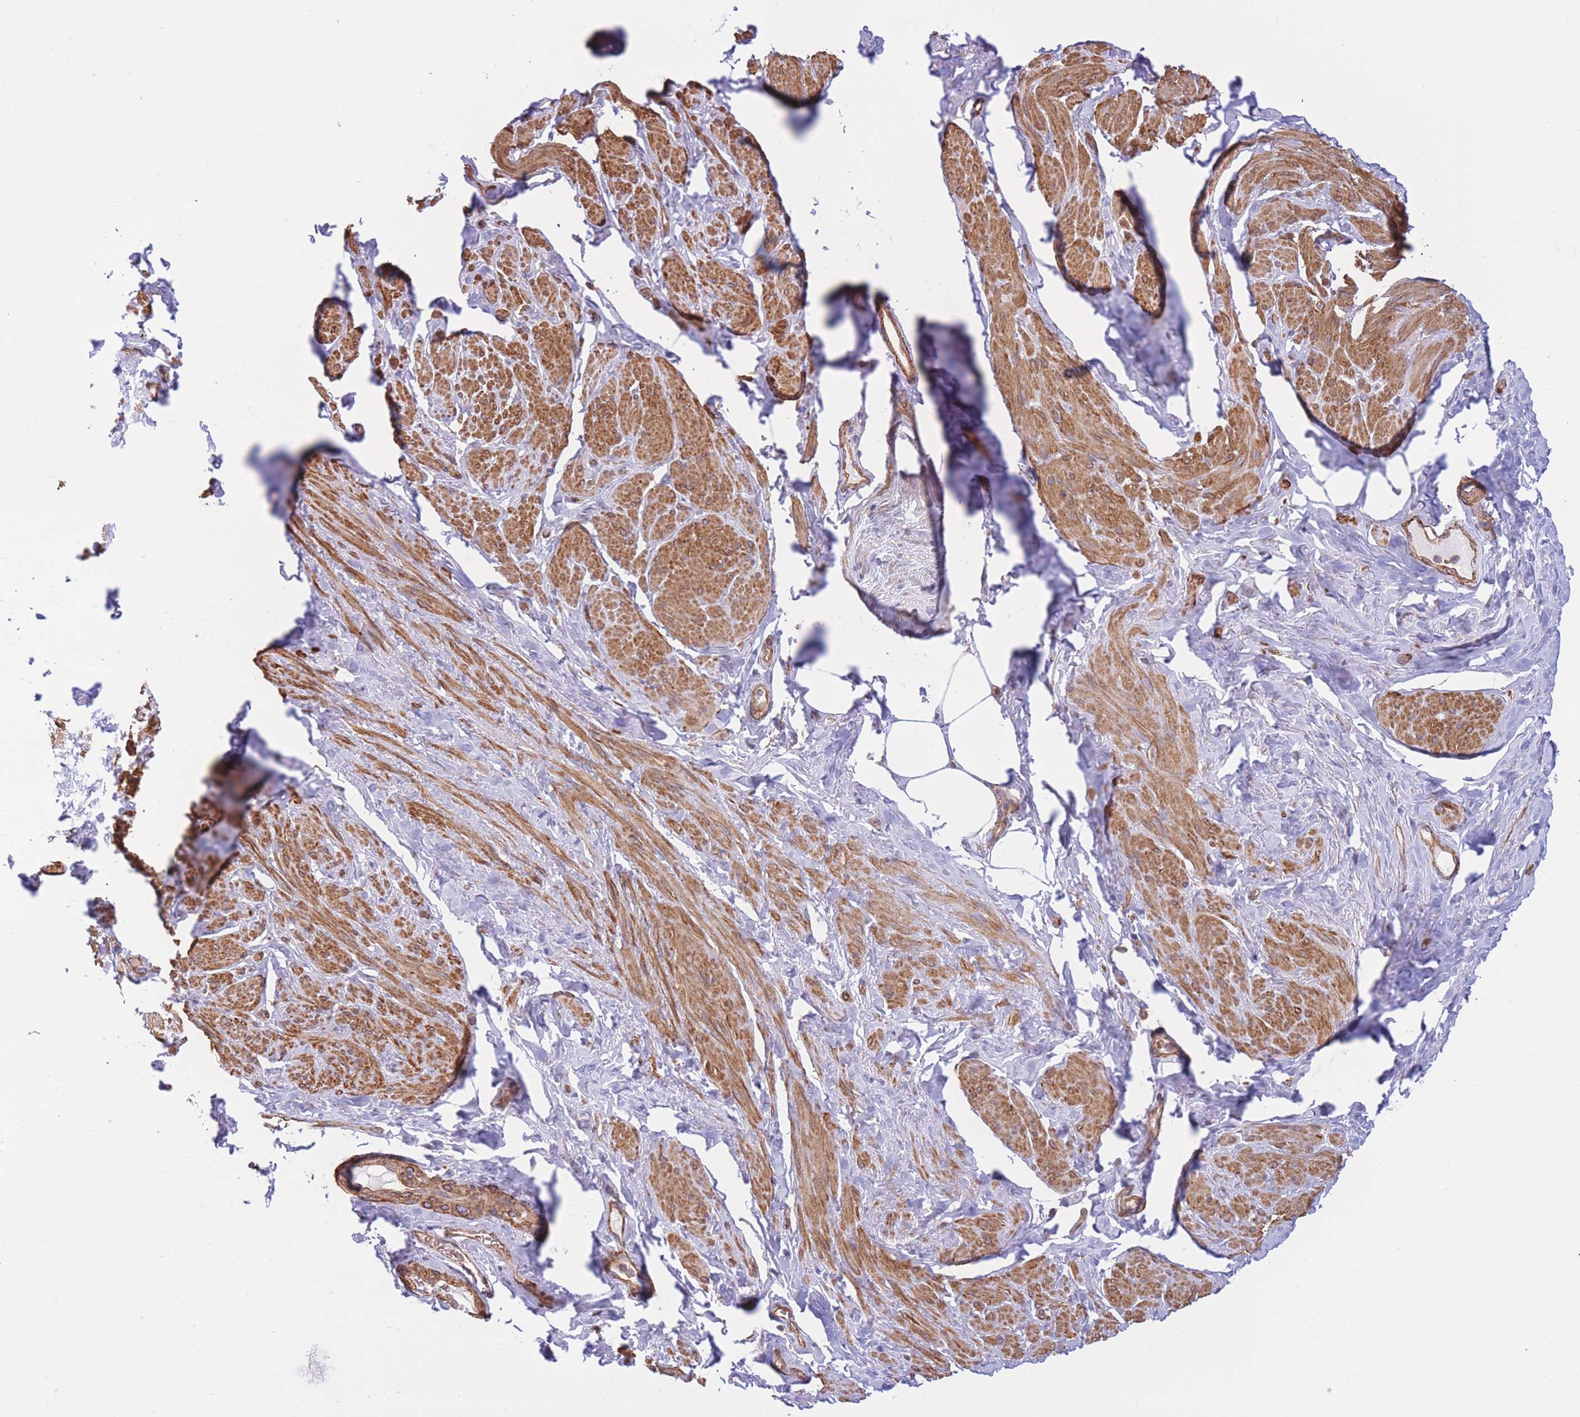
{"staining": {"intensity": "moderate", "quantity": "25%-75%", "location": "cytoplasmic/membranous"}, "tissue": "smooth muscle", "cell_type": "Smooth muscle cells", "image_type": "normal", "snomed": [{"axis": "morphology", "description": "Normal tissue, NOS"}, {"axis": "topography", "description": "Smooth muscle"}, {"axis": "topography", "description": "Peripheral nerve tissue"}], "caption": "High-power microscopy captured an immunohistochemistry micrograph of normal smooth muscle, revealing moderate cytoplasmic/membranous expression in approximately 25%-75% of smooth muscle cells.", "gene": "CDC25B", "patient": {"sex": "male", "age": 69}}